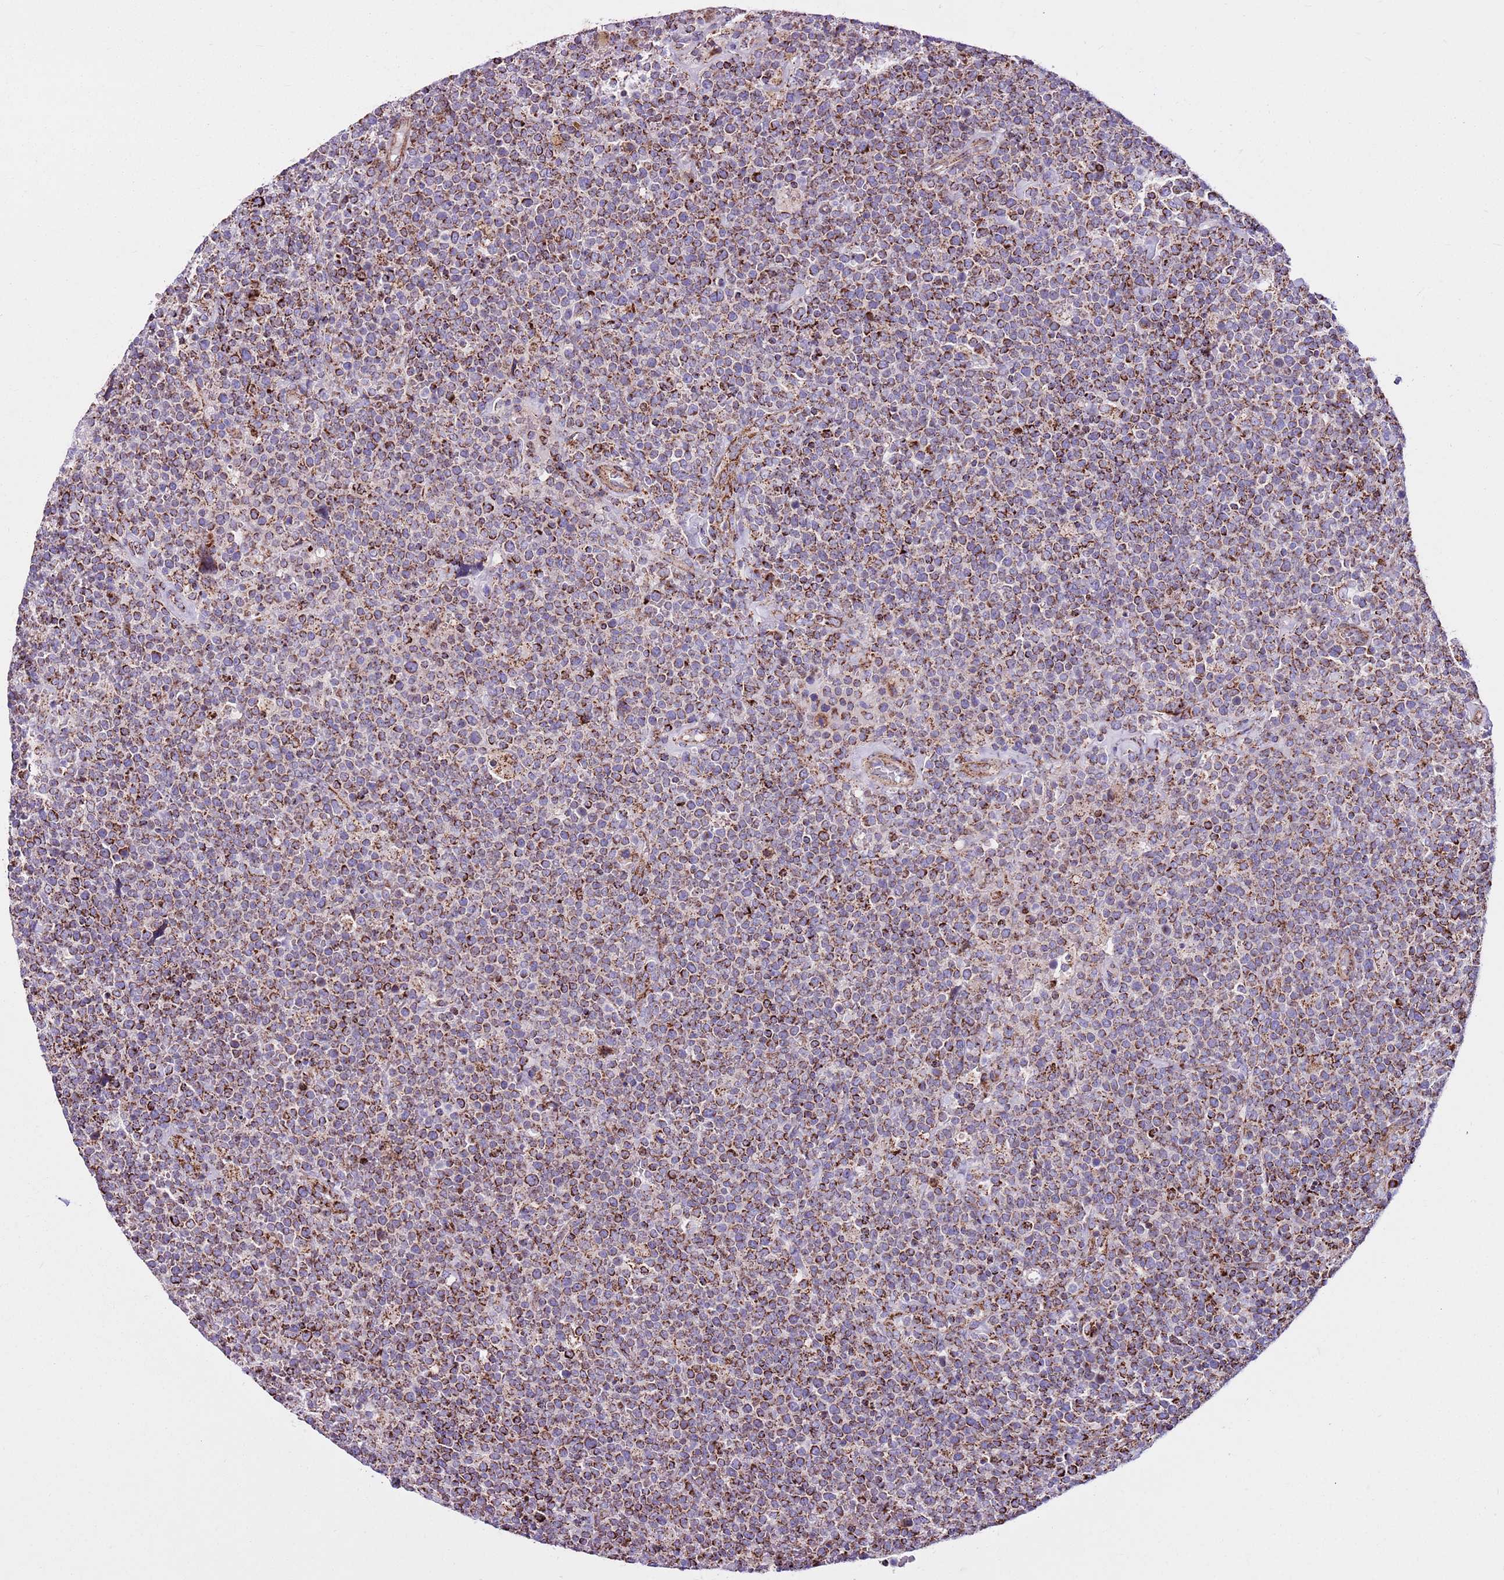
{"staining": {"intensity": "strong", "quantity": "25%-75%", "location": "cytoplasmic/membranous"}, "tissue": "lymphoma", "cell_type": "Tumor cells", "image_type": "cancer", "snomed": [{"axis": "morphology", "description": "Malignant lymphoma, non-Hodgkin's type, High grade"}, {"axis": "topography", "description": "Lymph node"}], "caption": "Strong cytoplasmic/membranous positivity is seen in about 25%-75% of tumor cells in high-grade malignant lymphoma, non-Hodgkin's type.", "gene": "HECTD4", "patient": {"sex": "male", "age": 61}}